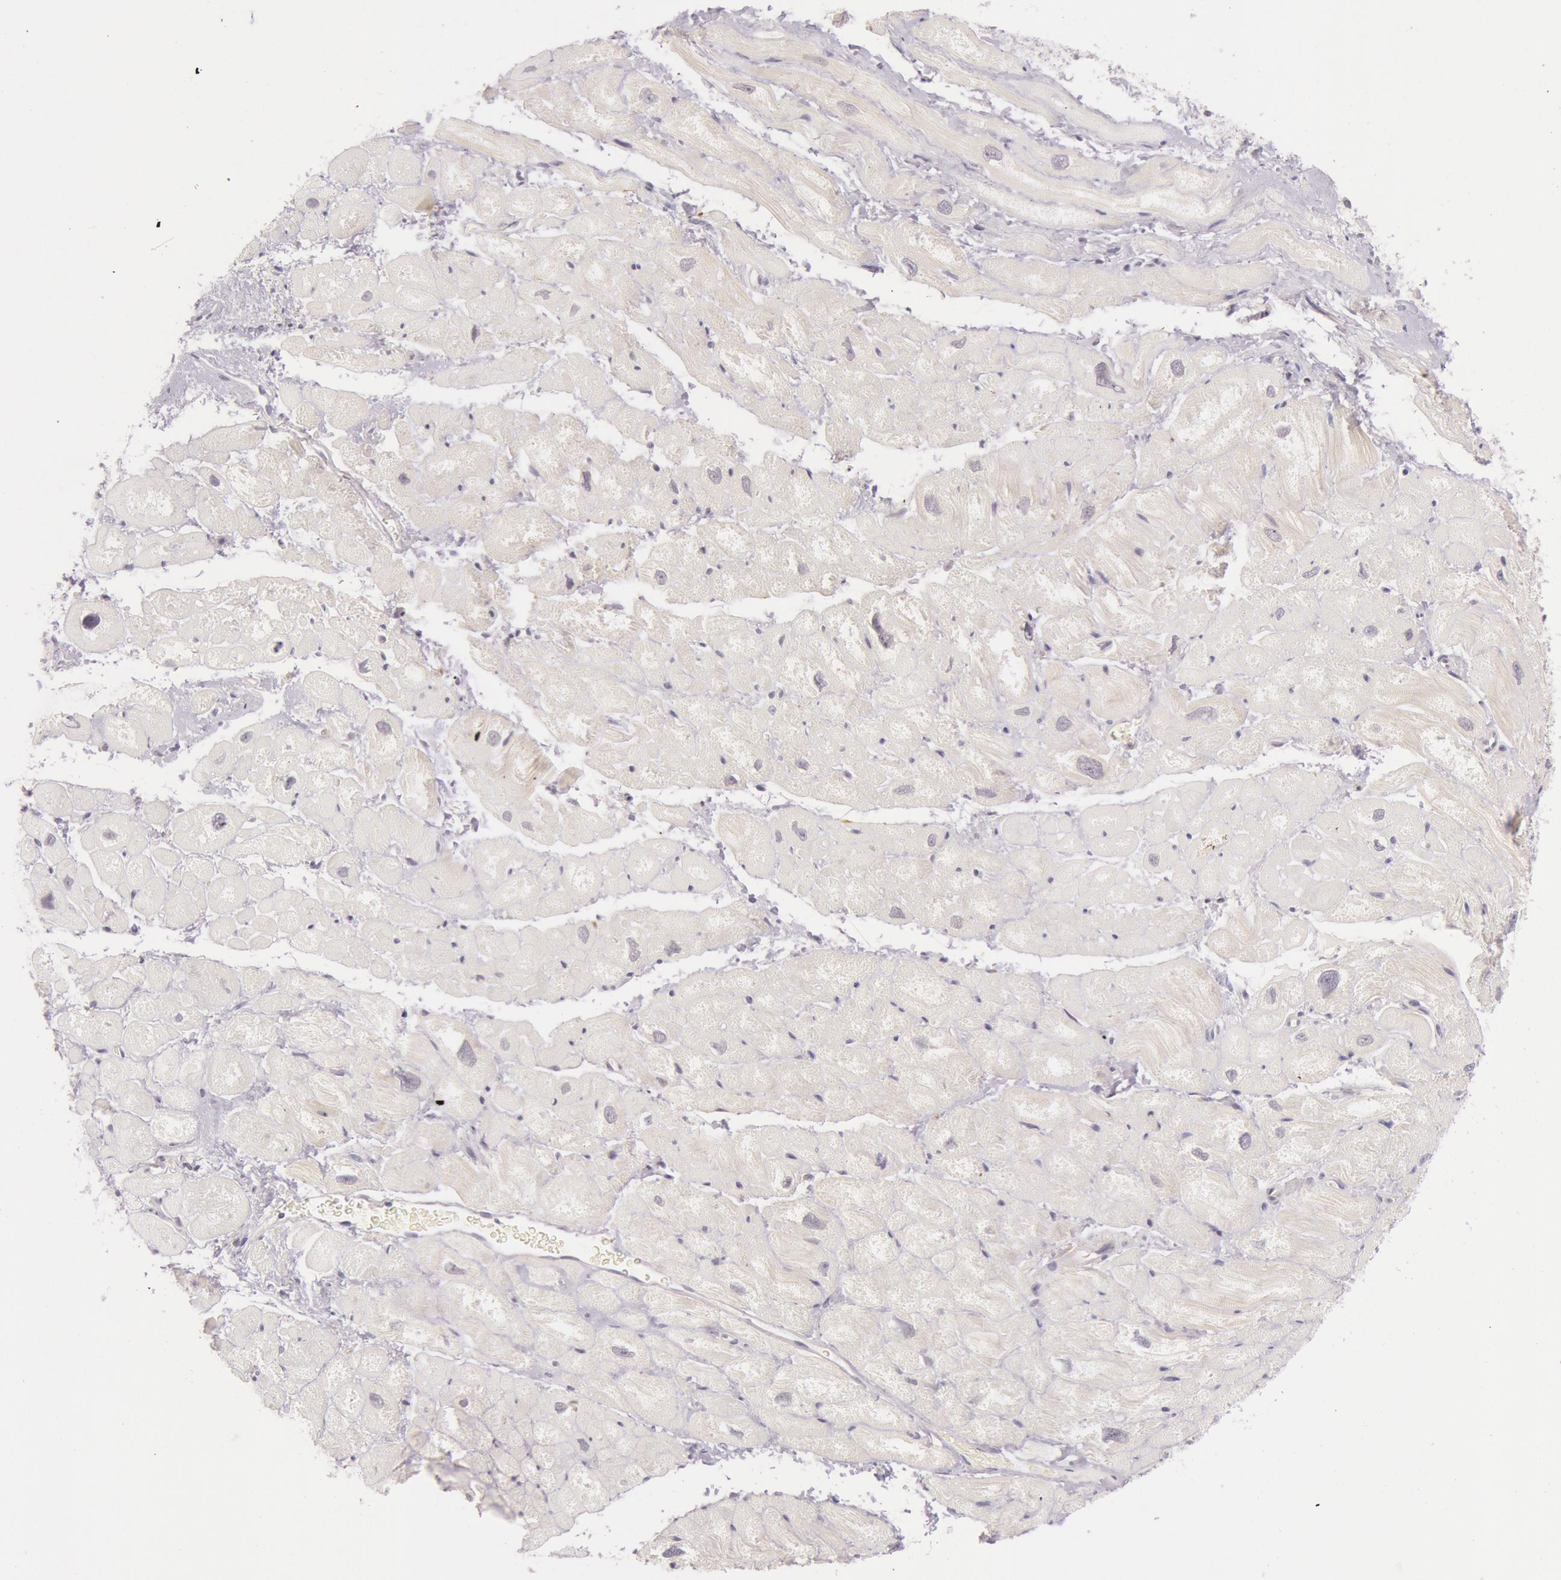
{"staining": {"intensity": "negative", "quantity": "none", "location": "none"}, "tissue": "heart muscle", "cell_type": "Cardiomyocytes", "image_type": "normal", "snomed": [{"axis": "morphology", "description": "Normal tissue, NOS"}, {"axis": "topography", "description": "Heart"}], "caption": "A micrograph of heart muscle stained for a protein exhibits no brown staining in cardiomyocytes.", "gene": "RBMY1A1", "patient": {"sex": "male", "age": 49}}